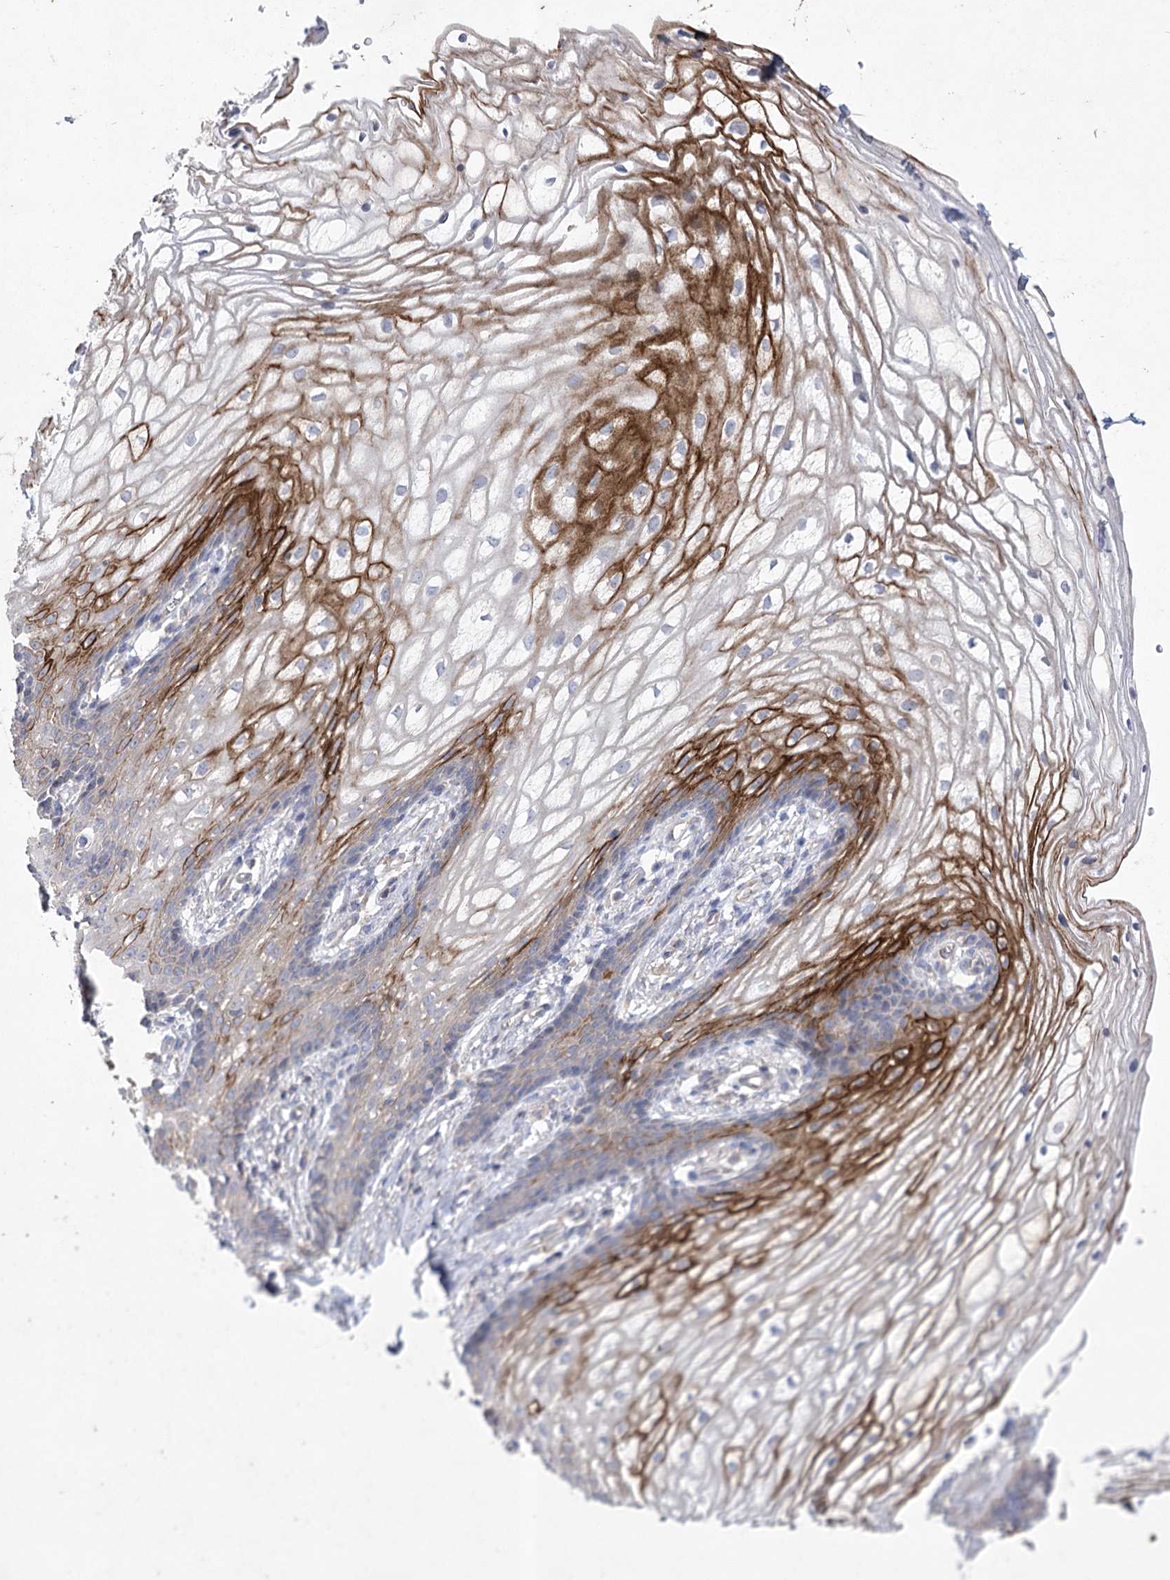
{"staining": {"intensity": "strong", "quantity": "25%-75%", "location": "cytoplasmic/membranous"}, "tissue": "vagina", "cell_type": "Squamous epithelial cells", "image_type": "normal", "snomed": [{"axis": "morphology", "description": "Normal tissue, NOS"}, {"axis": "topography", "description": "Vagina"}], "caption": "High-magnification brightfield microscopy of unremarkable vagina stained with DAB (brown) and counterstained with hematoxylin (blue). squamous epithelial cells exhibit strong cytoplasmic/membranous staining is seen in approximately25%-75% of cells.", "gene": "ITSN2", "patient": {"sex": "female", "age": 60}}